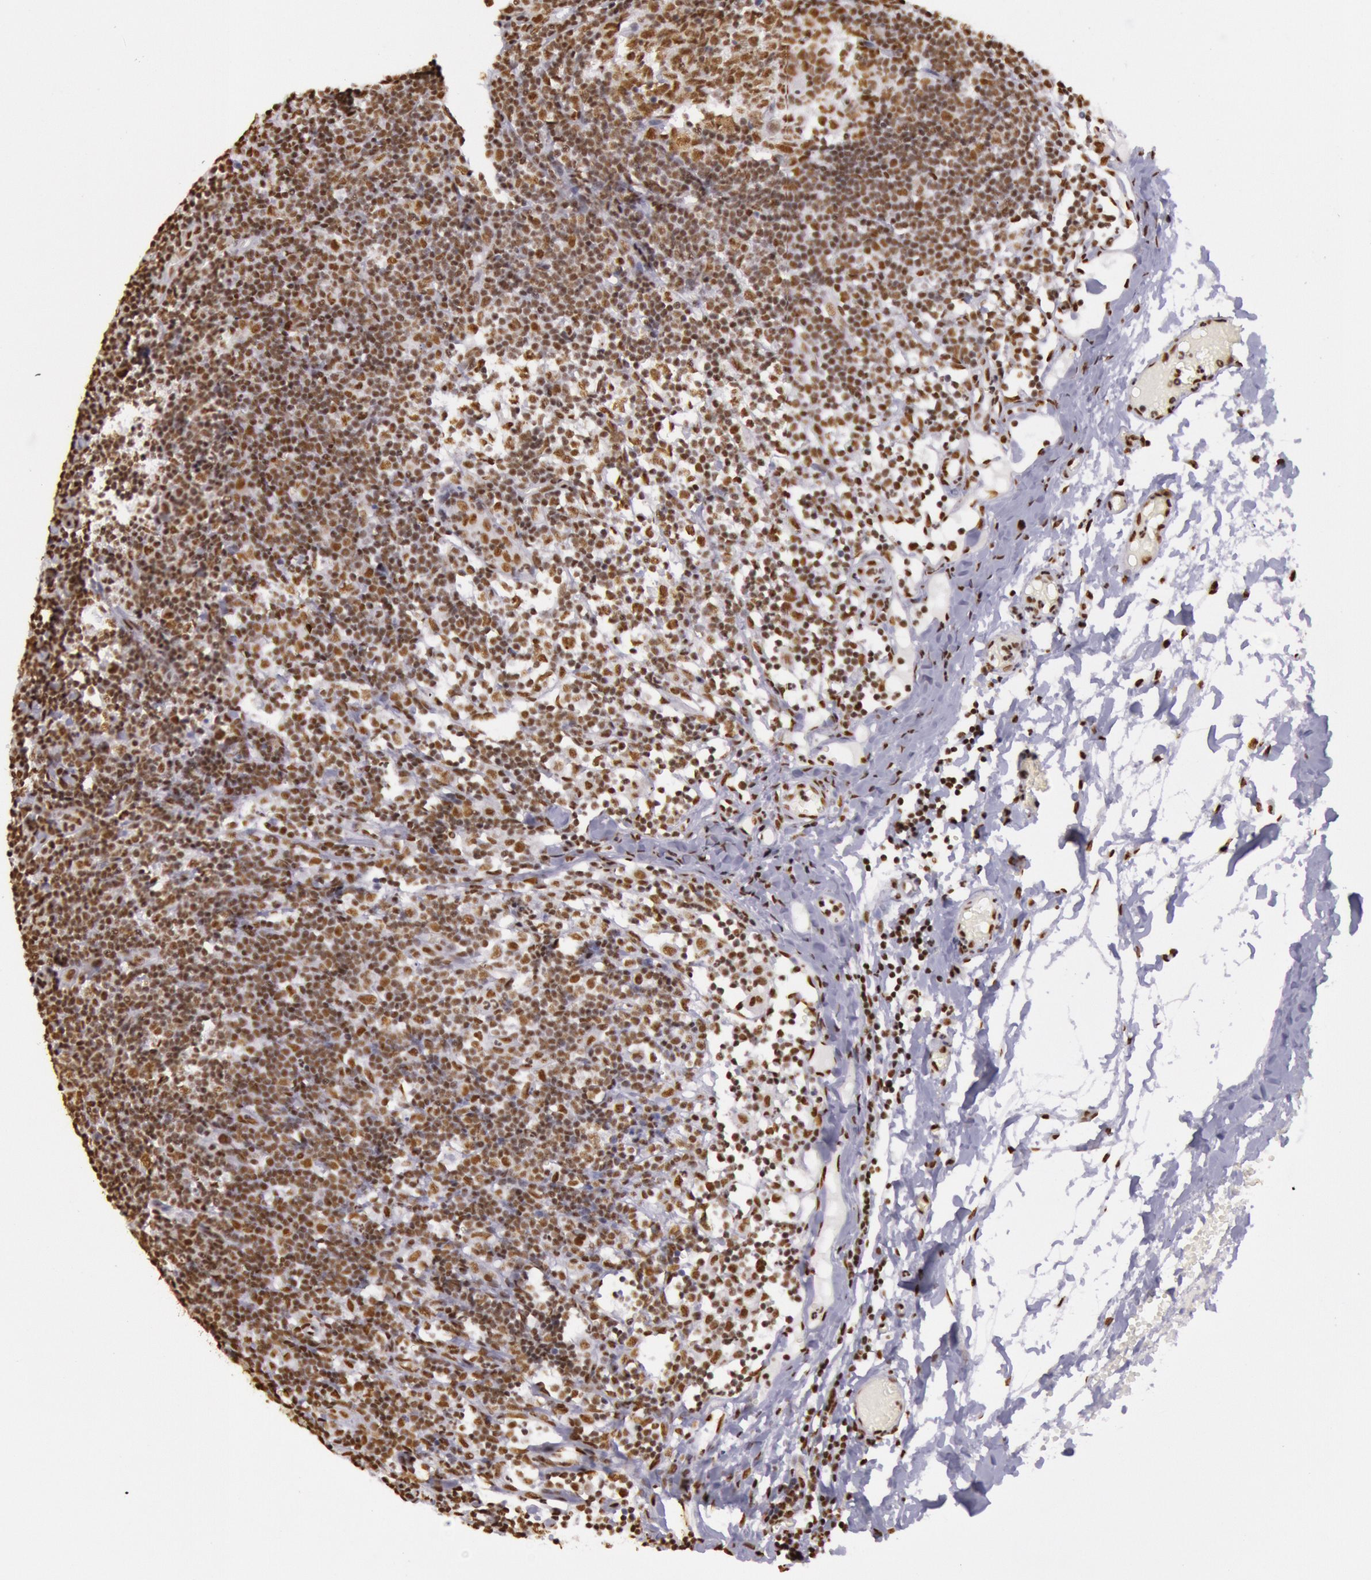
{"staining": {"intensity": "strong", "quantity": ">75%", "location": "nuclear"}, "tissue": "lymph node", "cell_type": "Germinal center cells", "image_type": "normal", "snomed": [{"axis": "morphology", "description": "Normal tissue, NOS"}, {"axis": "morphology", "description": "Inflammation, NOS"}, {"axis": "topography", "description": "Lymph node"}, {"axis": "topography", "description": "Salivary gland"}], "caption": "This is an image of immunohistochemistry staining of unremarkable lymph node, which shows strong staining in the nuclear of germinal center cells.", "gene": "HNRNPH1", "patient": {"sex": "male", "age": 3}}